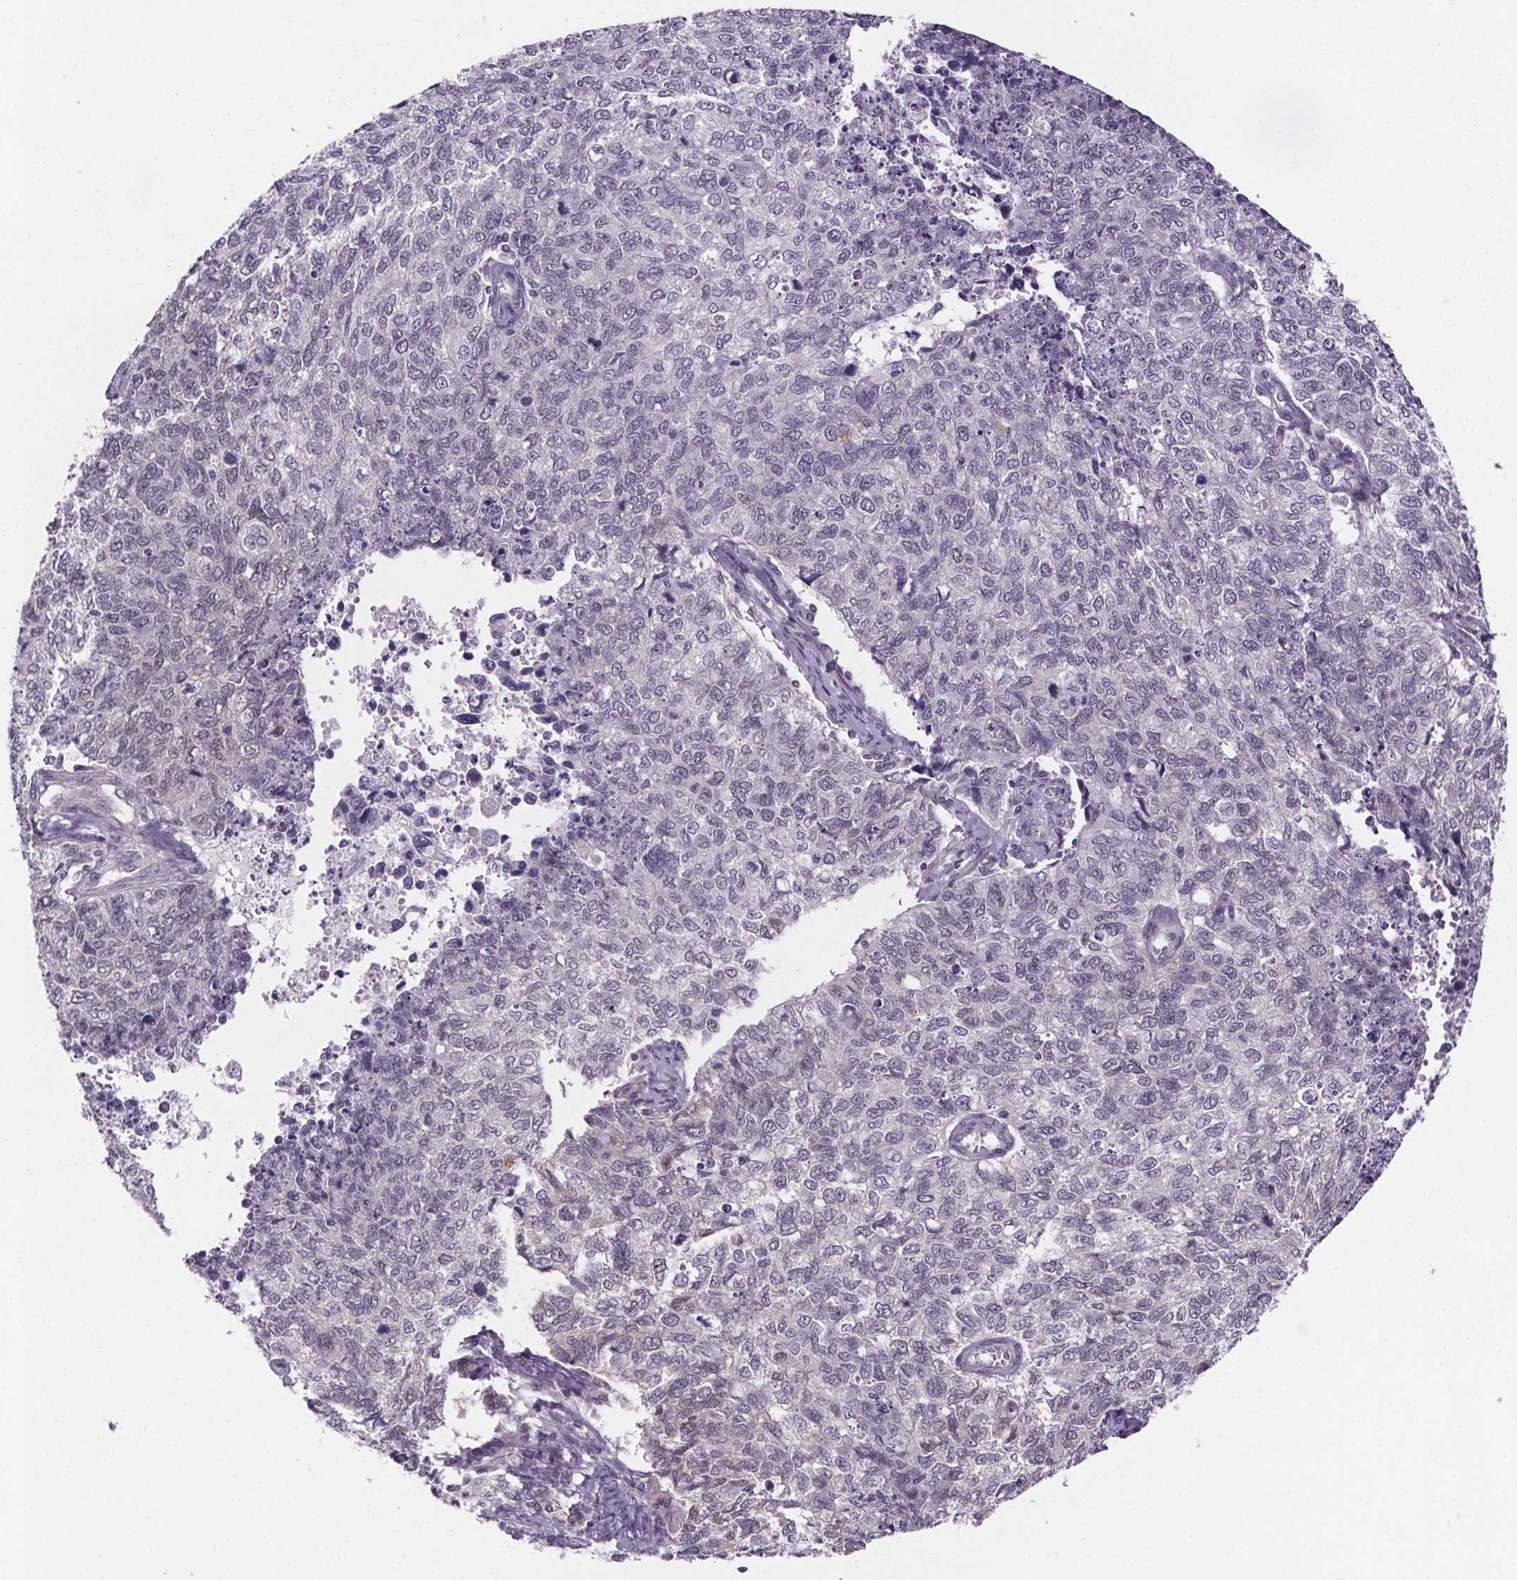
{"staining": {"intensity": "negative", "quantity": "none", "location": "none"}, "tissue": "cervical cancer", "cell_type": "Tumor cells", "image_type": "cancer", "snomed": [{"axis": "morphology", "description": "Adenocarcinoma, NOS"}, {"axis": "topography", "description": "Cervix"}], "caption": "An image of human cervical adenocarcinoma is negative for staining in tumor cells. (Brightfield microscopy of DAB IHC at high magnification).", "gene": "TTC12", "patient": {"sex": "female", "age": 63}}